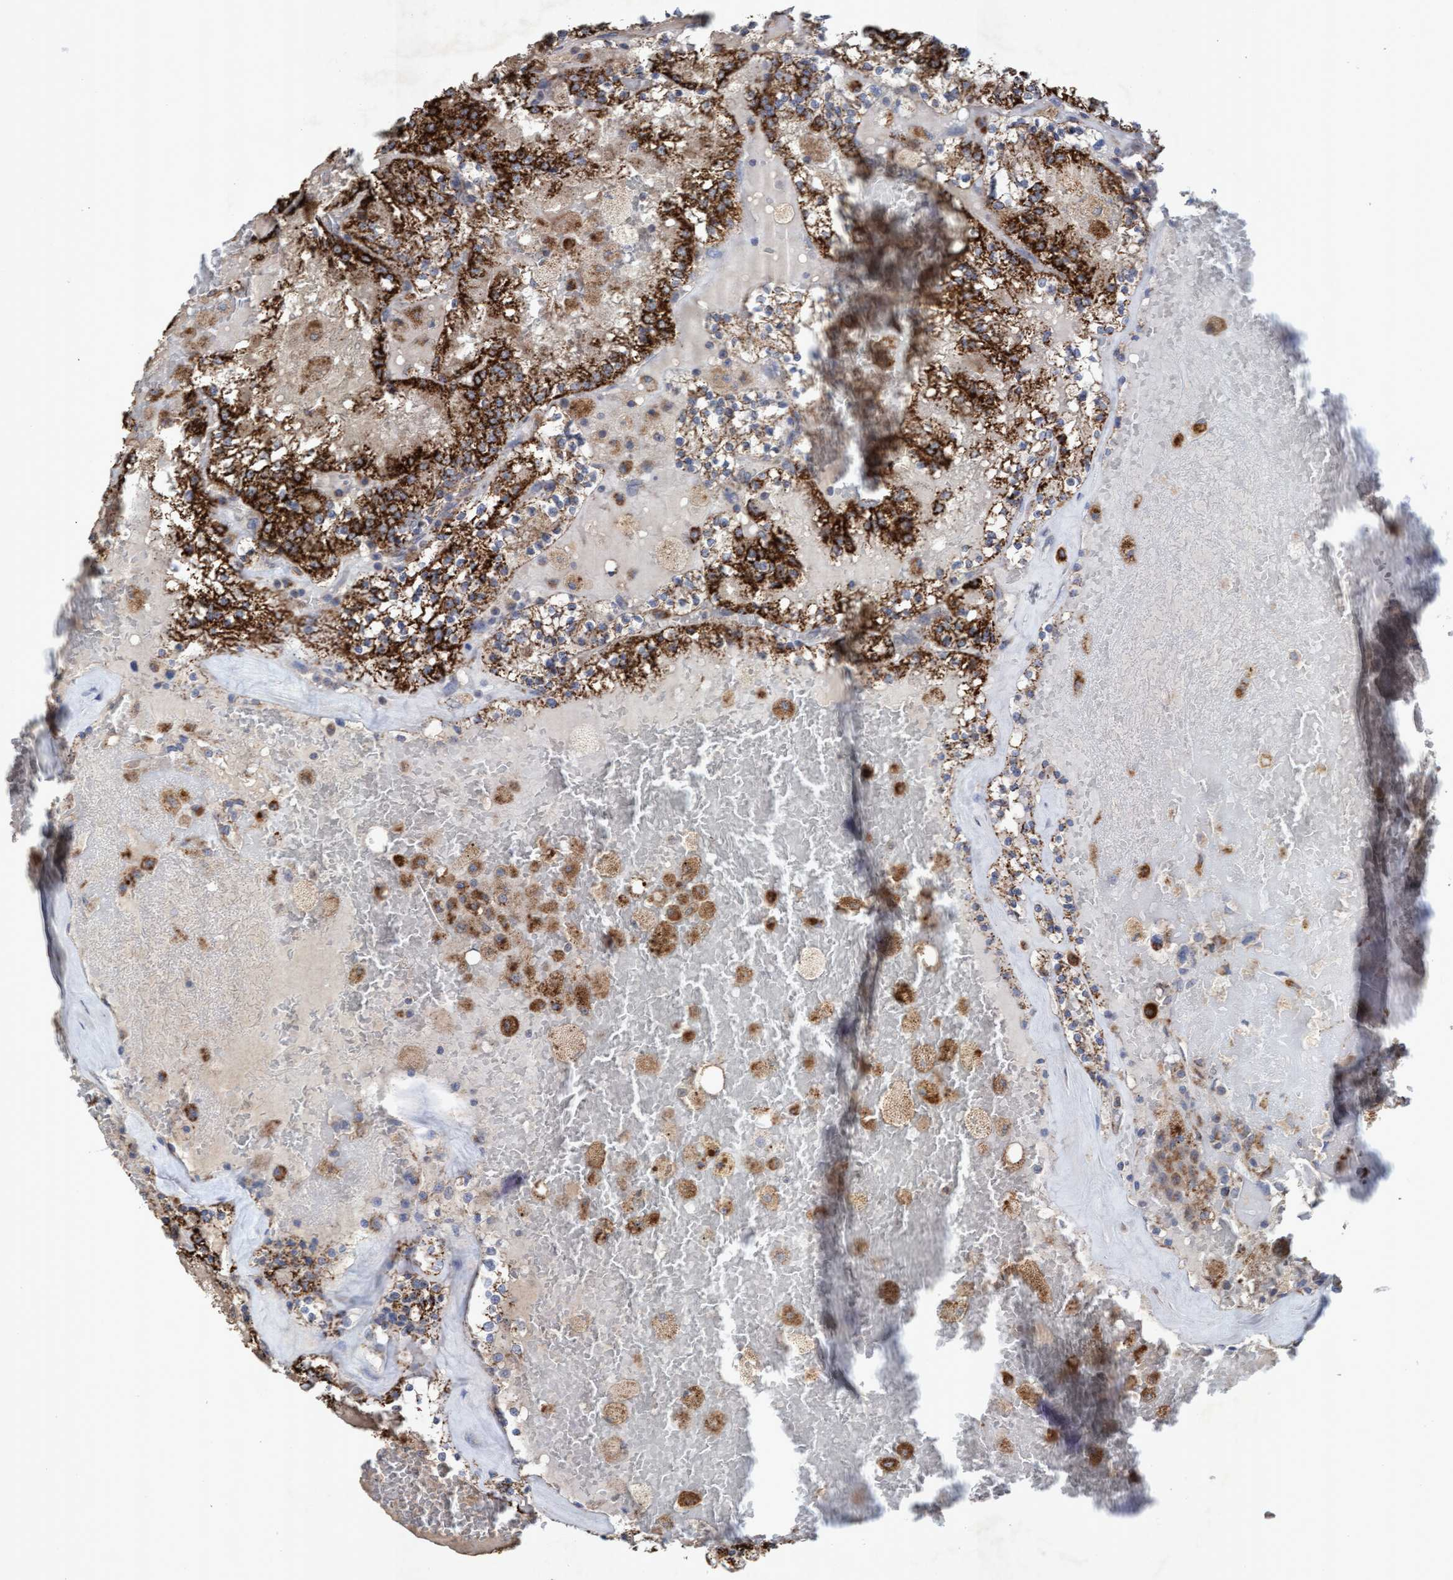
{"staining": {"intensity": "strong", "quantity": ">75%", "location": "cytoplasmic/membranous"}, "tissue": "renal cancer", "cell_type": "Tumor cells", "image_type": "cancer", "snomed": [{"axis": "morphology", "description": "Adenocarcinoma, NOS"}, {"axis": "topography", "description": "Kidney"}], "caption": "Adenocarcinoma (renal) stained with immunohistochemistry (IHC) demonstrates strong cytoplasmic/membranous expression in about >75% of tumor cells.", "gene": "ATPAF2", "patient": {"sex": "female", "age": 56}}